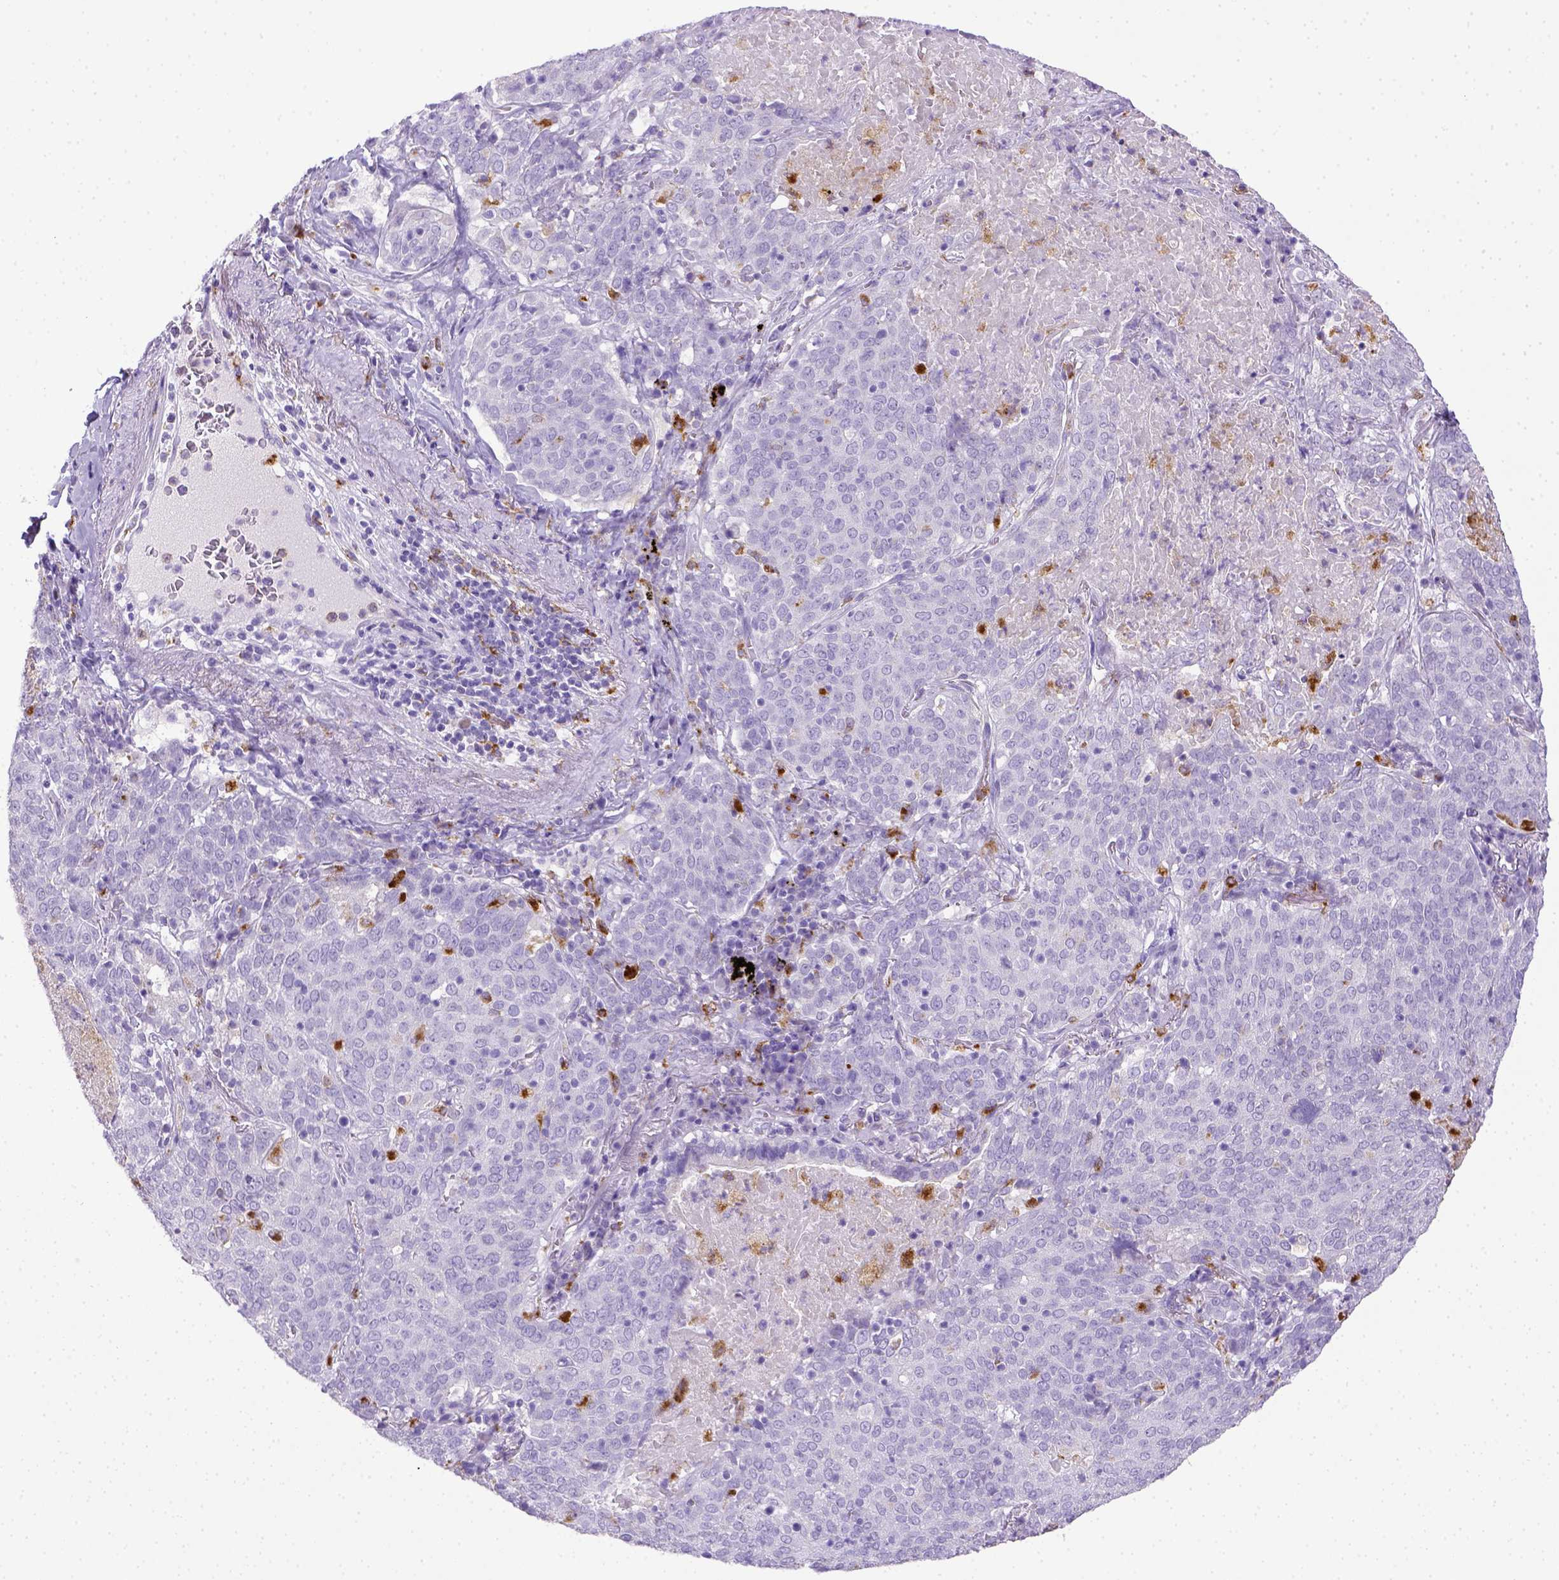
{"staining": {"intensity": "negative", "quantity": "none", "location": "none"}, "tissue": "lung cancer", "cell_type": "Tumor cells", "image_type": "cancer", "snomed": [{"axis": "morphology", "description": "Squamous cell carcinoma, NOS"}, {"axis": "topography", "description": "Lung"}], "caption": "A photomicrograph of squamous cell carcinoma (lung) stained for a protein exhibits no brown staining in tumor cells.", "gene": "CD68", "patient": {"sex": "male", "age": 82}}